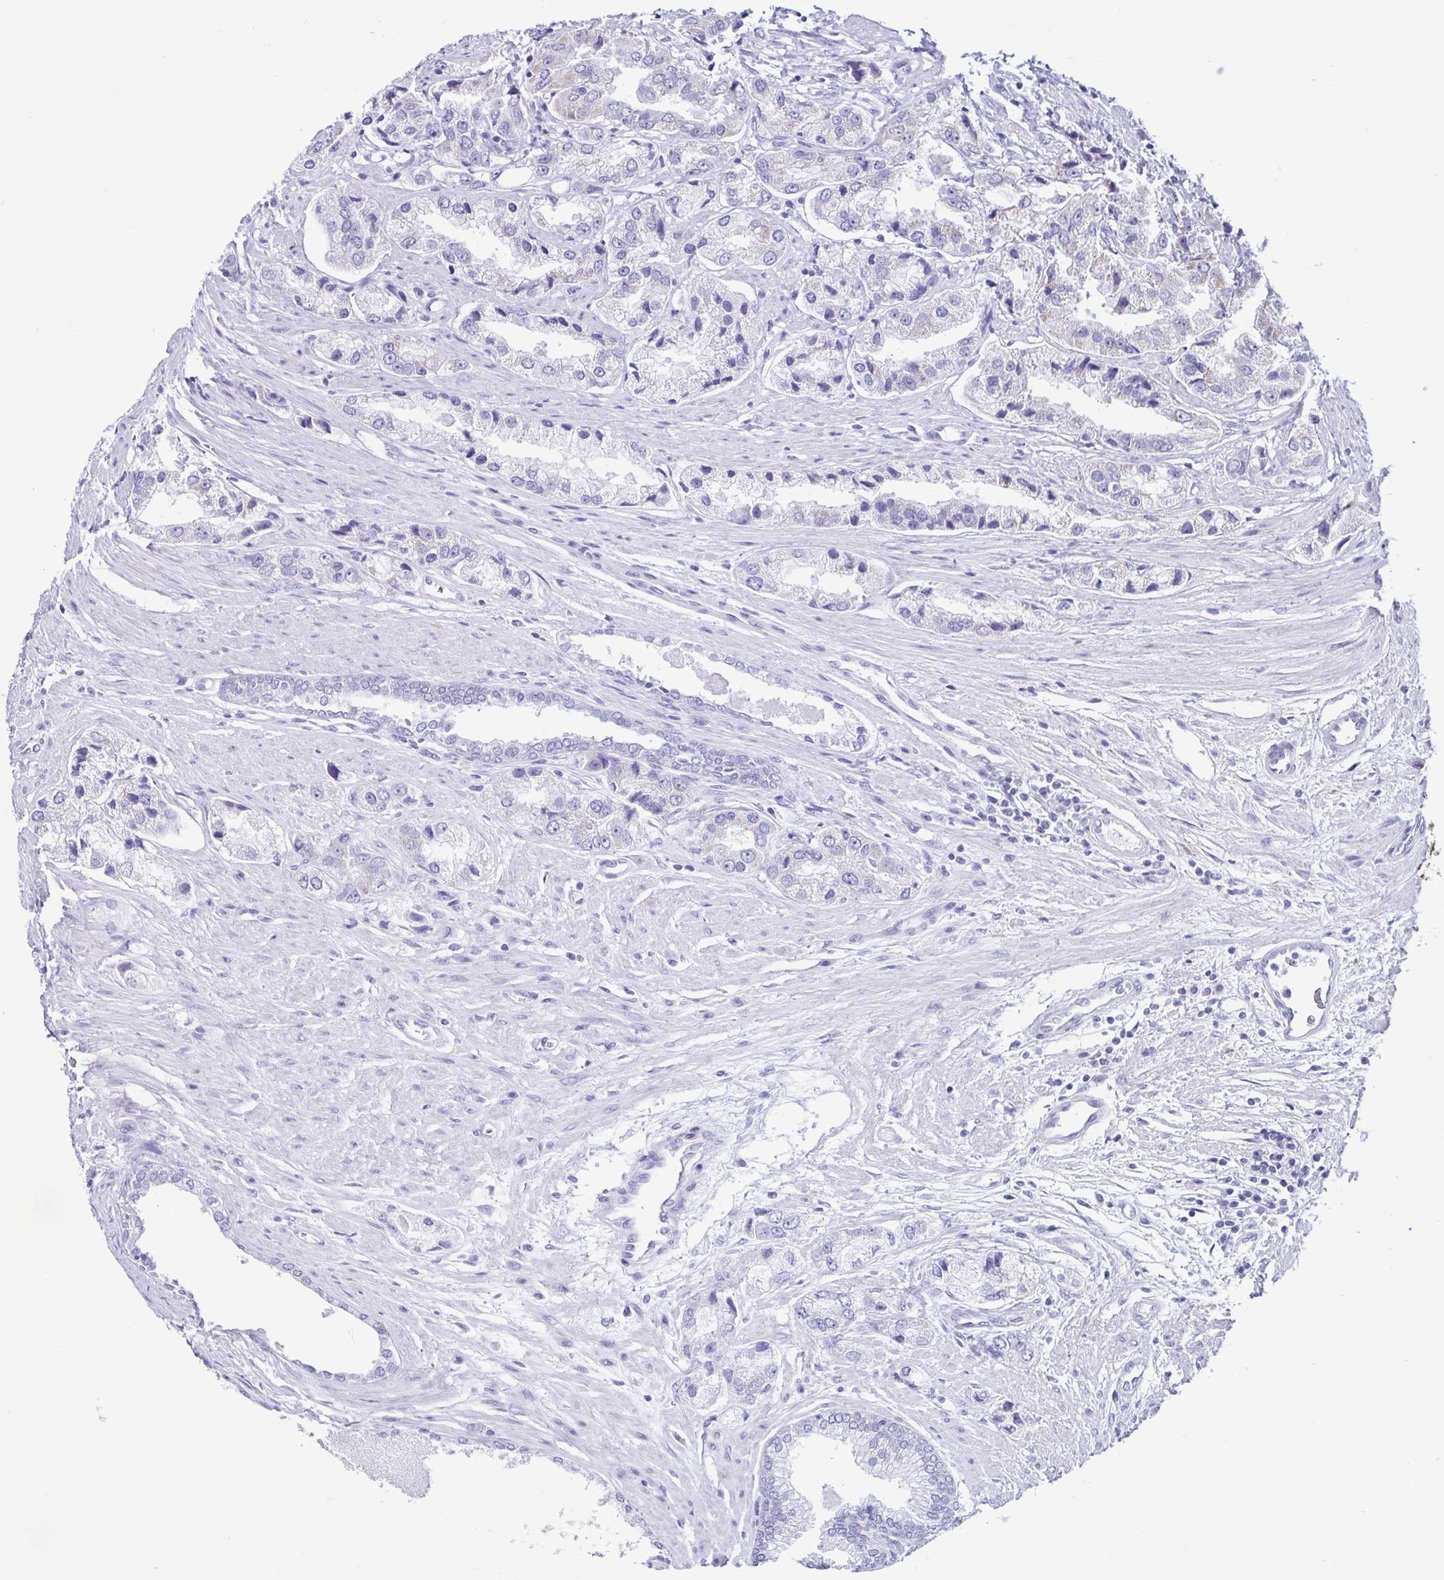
{"staining": {"intensity": "negative", "quantity": "none", "location": "none"}, "tissue": "prostate cancer", "cell_type": "Tumor cells", "image_type": "cancer", "snomed": [{"axis": "morphology", "description": "Adenocarcinoma, Low grade"}, {"axis": "topography", "description": "Prostate"}], "caption": "Immunohistochemistry photomicrograph of prostate cancer (adenocarcinoma (low-grade)) stained for a protein (brown), which reveals no positivity in tumor cells.", "gene": "ACTRT3", "patient": {"sex": "male", "age": 69}}